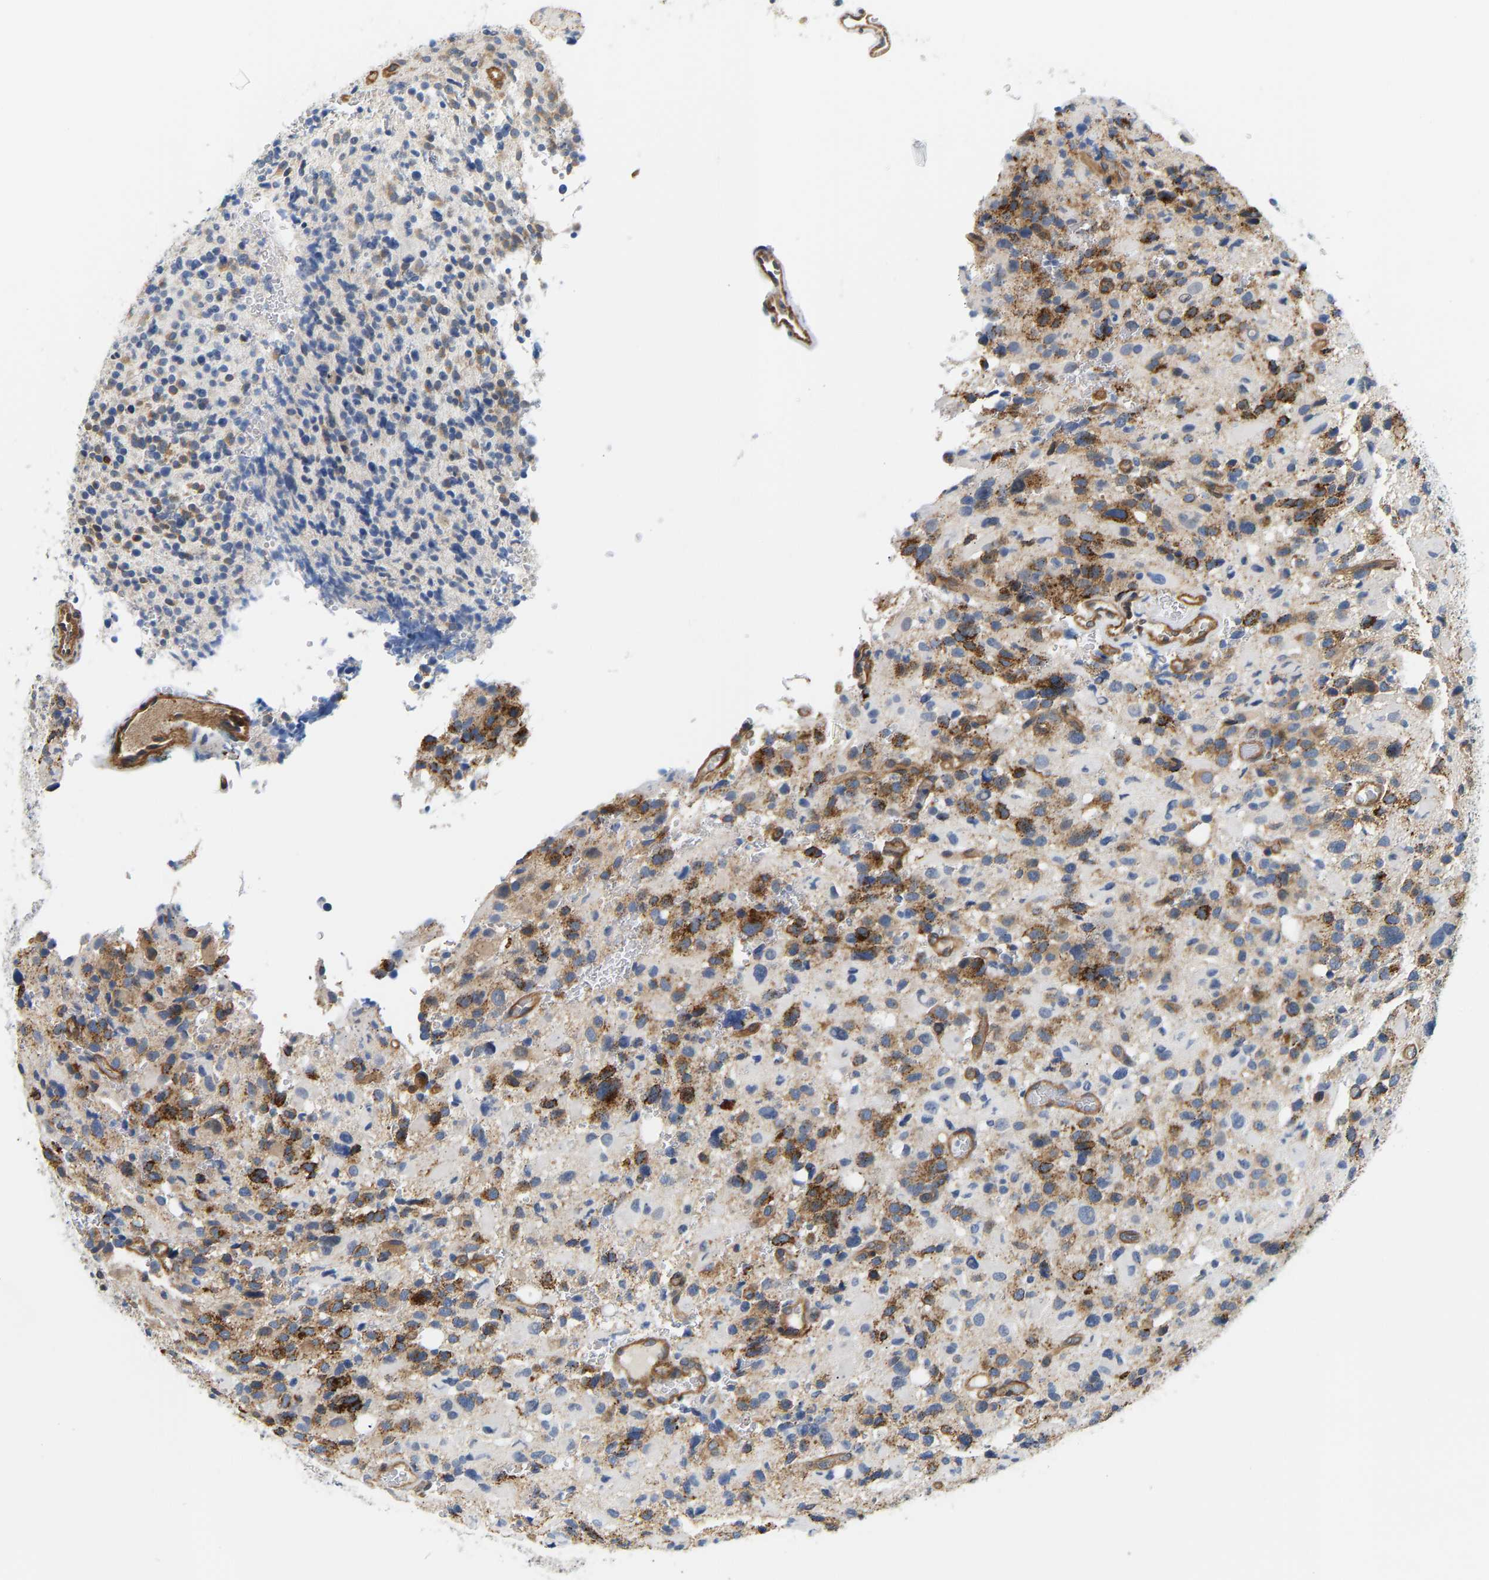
{"staining": {"intensity": "strong", "quantity": "<25%", "location": "cytoplasmic/membranous"}, "tissue": "glioma", "cell_type": "Tumor cells", "image_type": "cancer", "snomed": [{"axis": "morphology", "description": "Glioma, malignant, High grade"}, {"axis": "topography", "description": "Brain"}], "caption": "Tumor cells reveal medium levels of strong cytoplasmic/membranous expression in about <25% of cells in glioma.", "gene": "PAWR", "patient": {"sex": "male", "age": 48}}